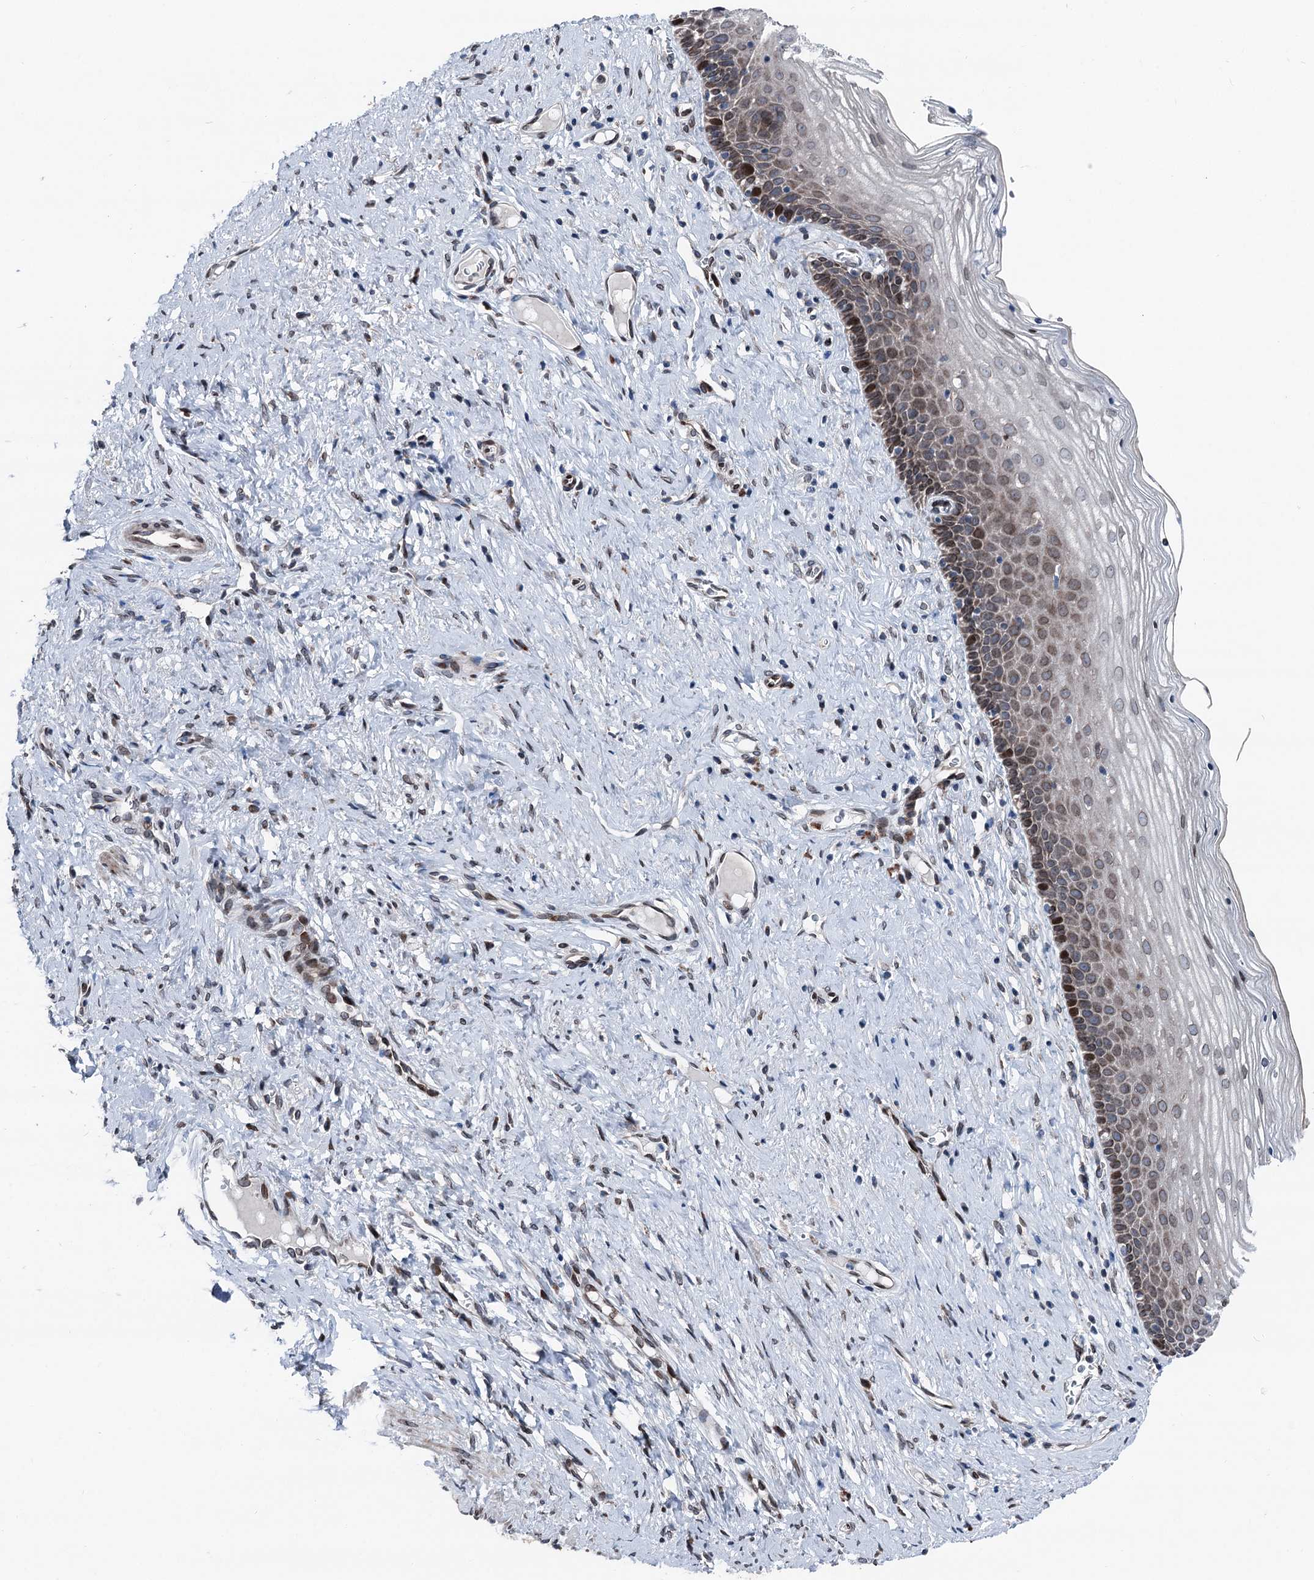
{"staining": {"intensity": "negative", "quantity": "none", "location": "none"}, "tissue": "cervix", "cell_type": "Glandular cells", "image_type": "normal", "snomed": [{"axis": "morphology", "description": "Normal tissue, NOS"}, {"axis": "topography", "description": "Cervix"}], "caption": "Immunohistochemistry (IHC) image of unremarkable cervix: cervix stained with DAB exhibits no significant protein positivity in glandular cells.", "gene": "MRPL14", "patient": {"sex": "female", "age": 42}}